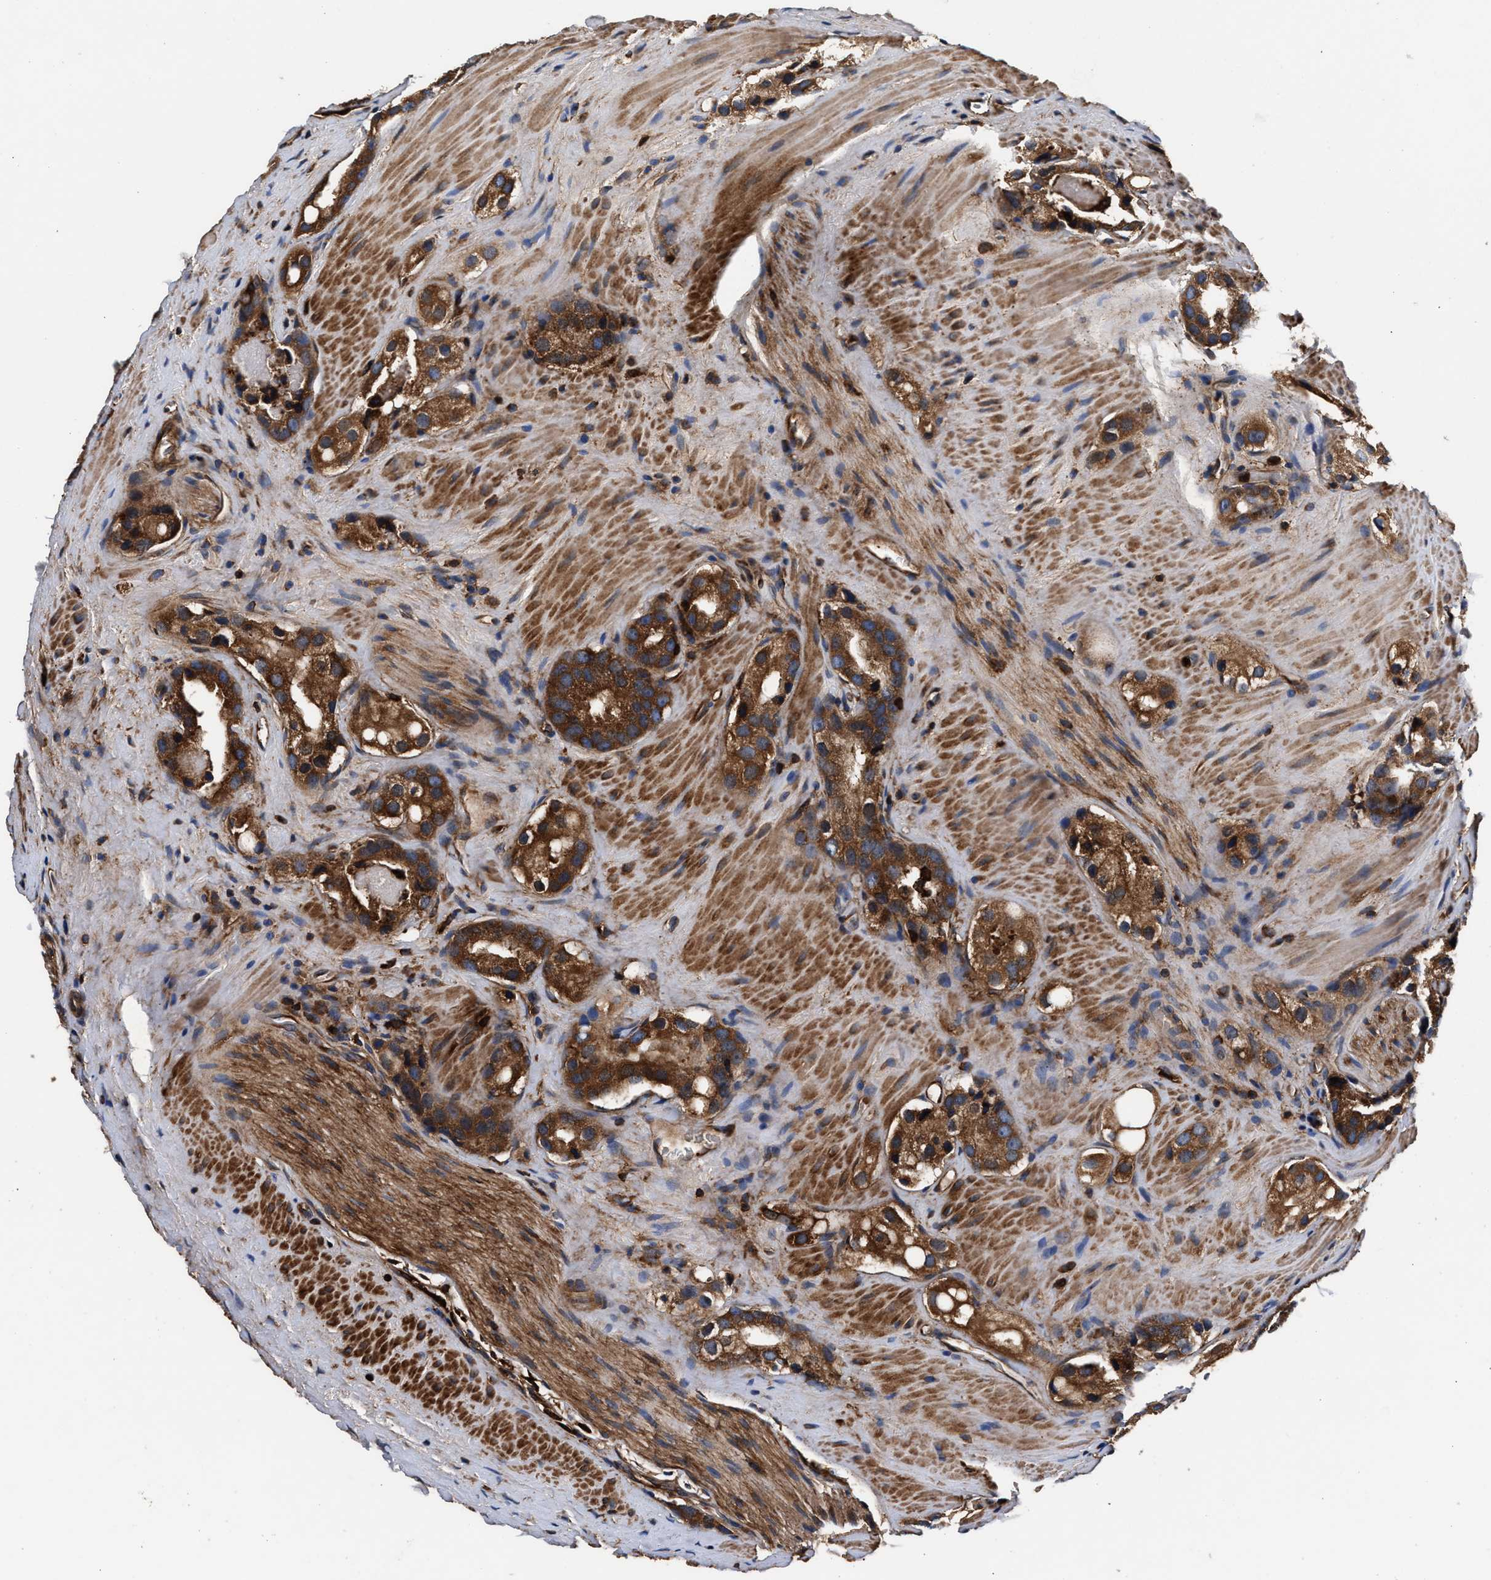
{"staining": {"intensity": "strong", "quantity": ">75%", "location": "cytoplasmic/membranous"}, "tissue": "prostate cancer", "cell_type": "Tumor cells", "image_type": "cancer", "snomed": [{"axis": "morphology", "description": "Adenocarcinoma, High grade"}, {"axis": "topography", "description": "Prostate"}], "caption": "Brown immunohistochemical staining in prostate cancer exhibits strong cytoplasmic/membranous positivity in approximately >75% of tumor cells. The protein of interest is stained brown, and the nuclei are stained in blue (DAB (3,3'-diaminobenzidine) IHC with brightfield microscopy, high magnification).", "gene": "KYAT1", "patient": {"sex": "male", "age": 63}}